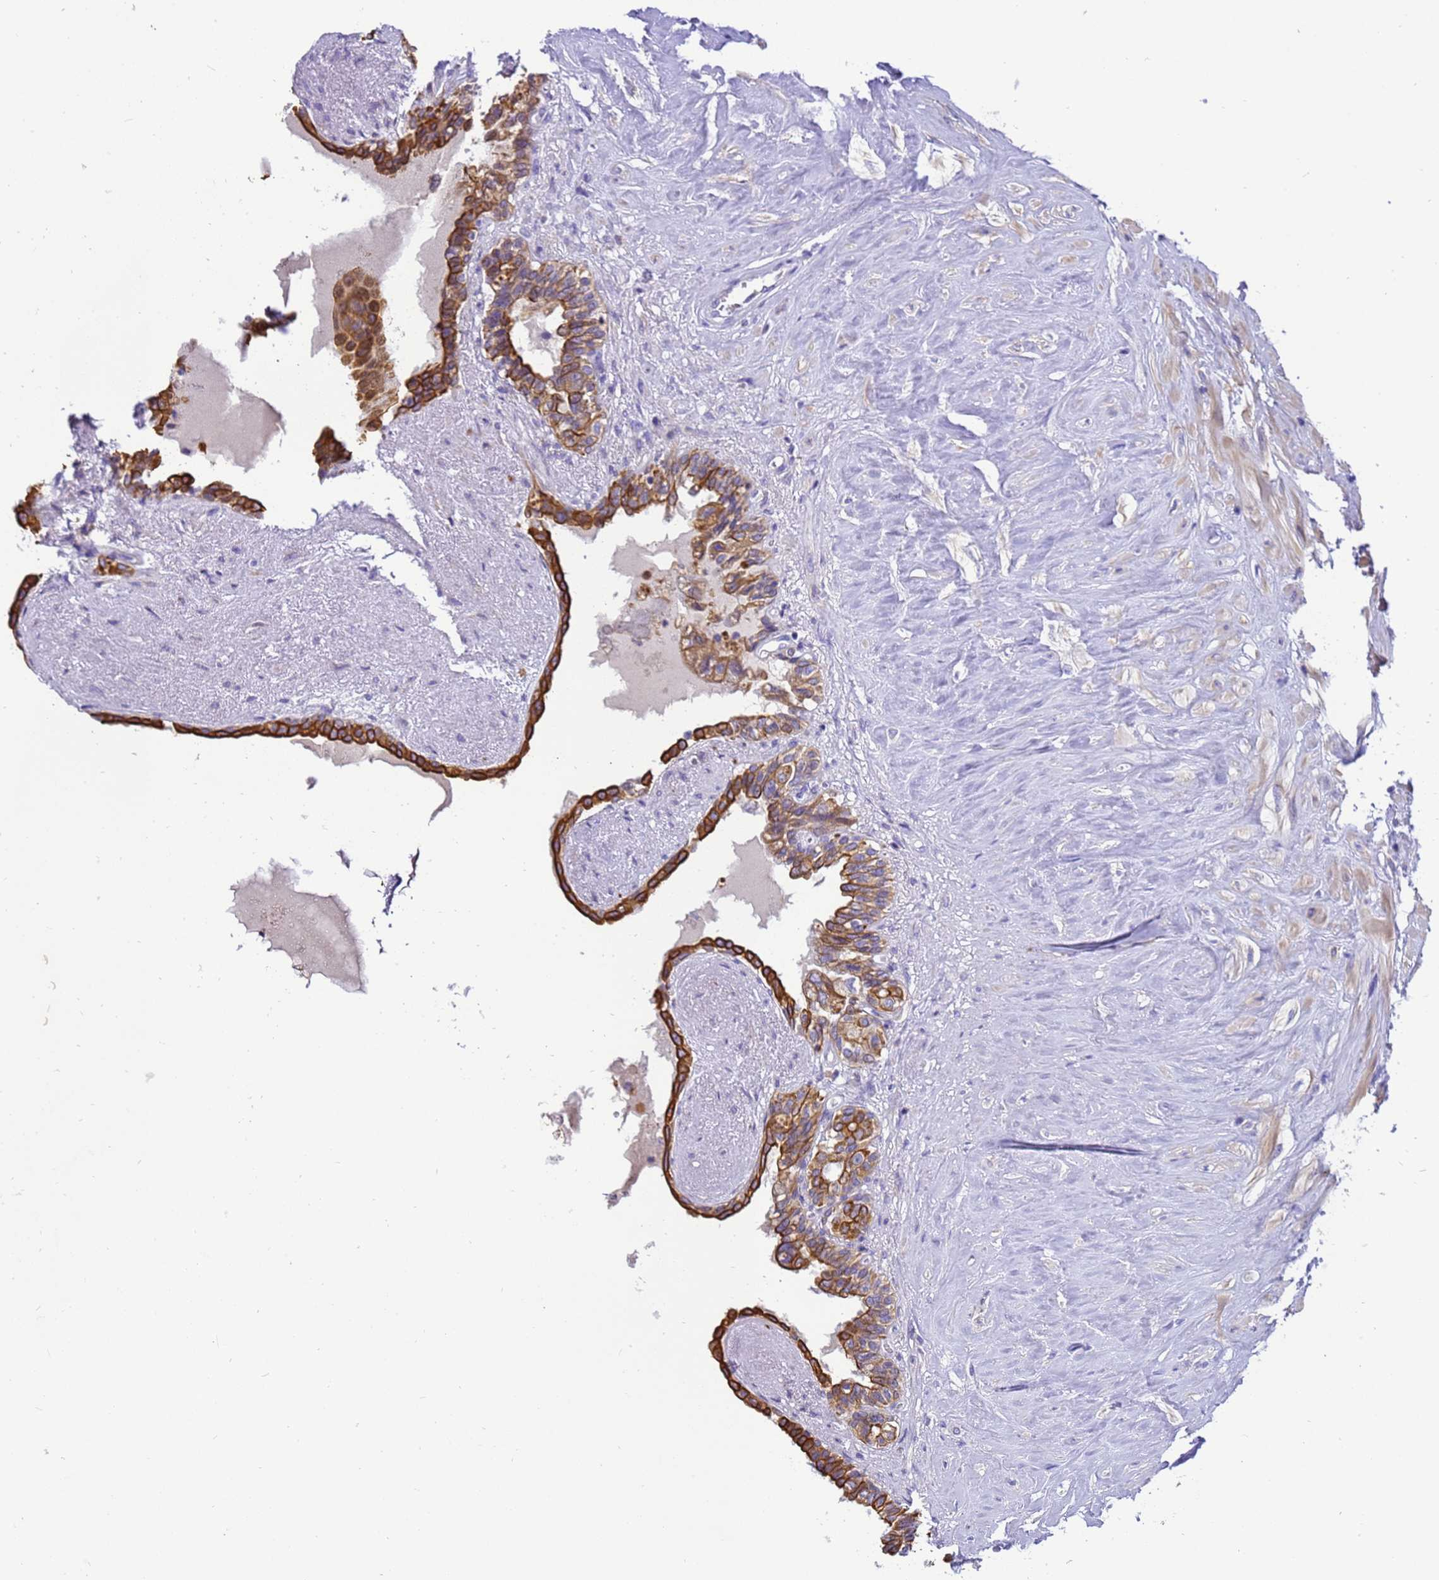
{"staining": {"intensity": "moderate", "quantity": ">75%", "location": "cytoplasmic/membranous"}, "tissue": "seminal vesicle", "cell_type": "Glandular cells", "image_type": "normal", "snomed": [{"axis": "morphology", "description": "Normal tissue, NOS"}, {"axis": "topography", "description": "Seminal veicle"}], "caption": "Glandular cells reveal moderate cytoplasmic/membranous staining in approximately >75% of cells in unremarkable seminal vesicle.", "gene": "PIEZO2", "patient": {"sex": "male", "age": 63}}